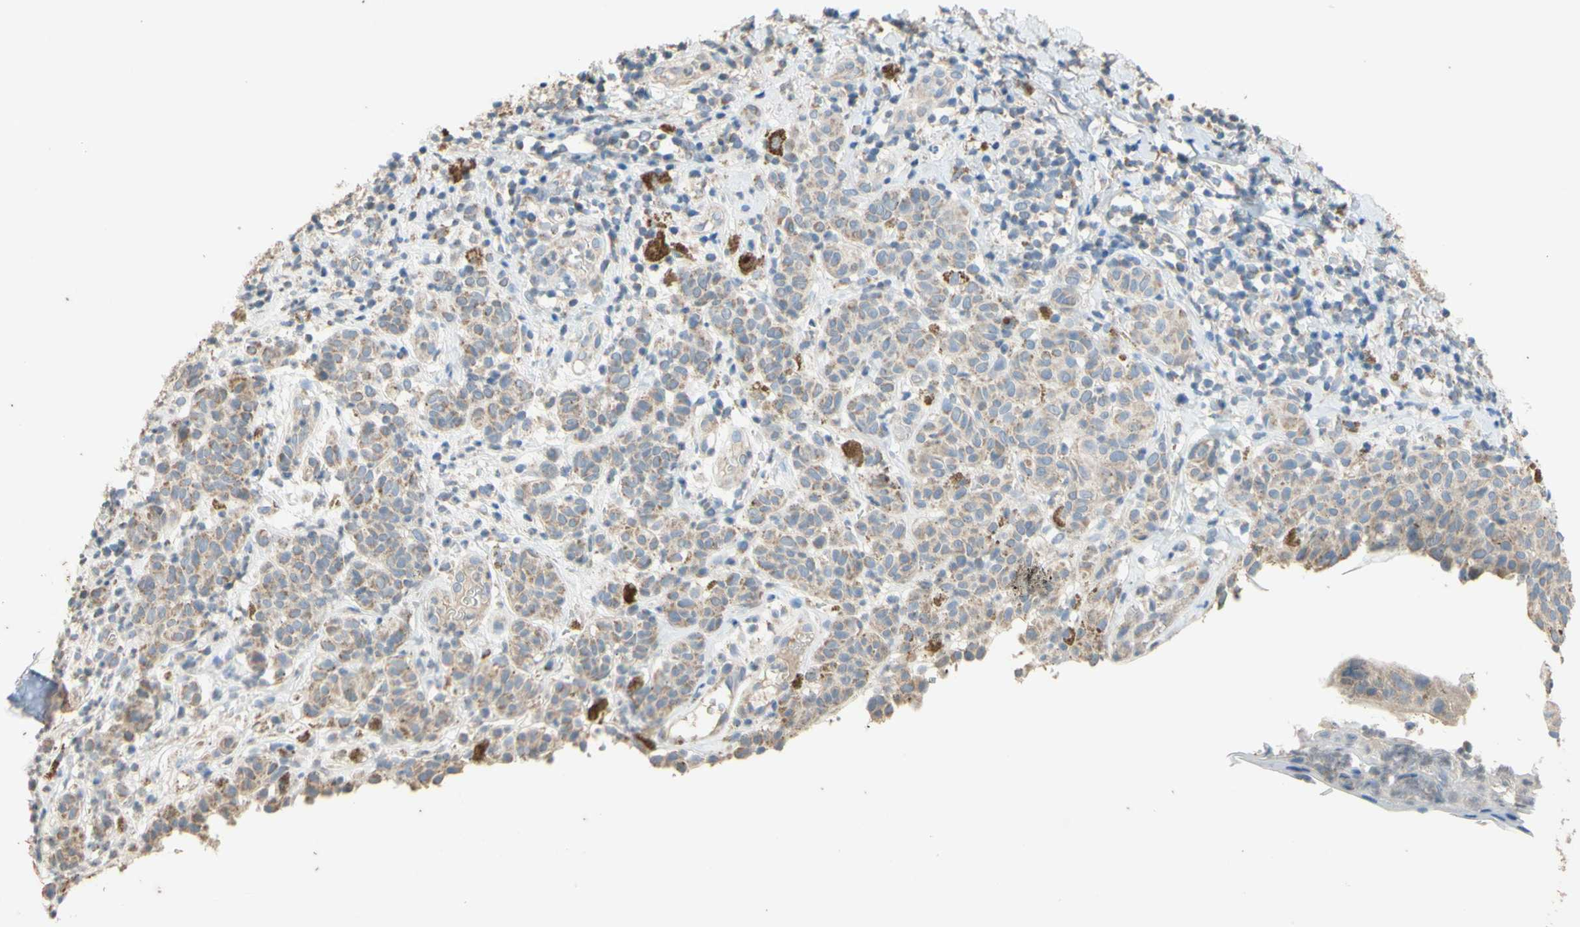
{"staining": {"intensity": "weak", "quantity": "25%-75%", "location": "cytoplasmic/membranous"}, "tissue": "melanoma", "cell_type": "Tumor cells", "image_type": "cancer", "snomed": [{"axis": "morphology", "description": "Malignant melanoma, NOS"}, {"axis": "topography", "description": "Skin"}], "caption": "The micrograph displays immunohistochemical staining of malignant melanoma. There is weak cytoplasmic/membranous staining is appreciated in about 25%-75% of tumor cells. (brown staining indicates protein expression, while blue staining denotes nuclei).", "gene": "PTGIS", "patient": {"sex": "male", "age": 64}}